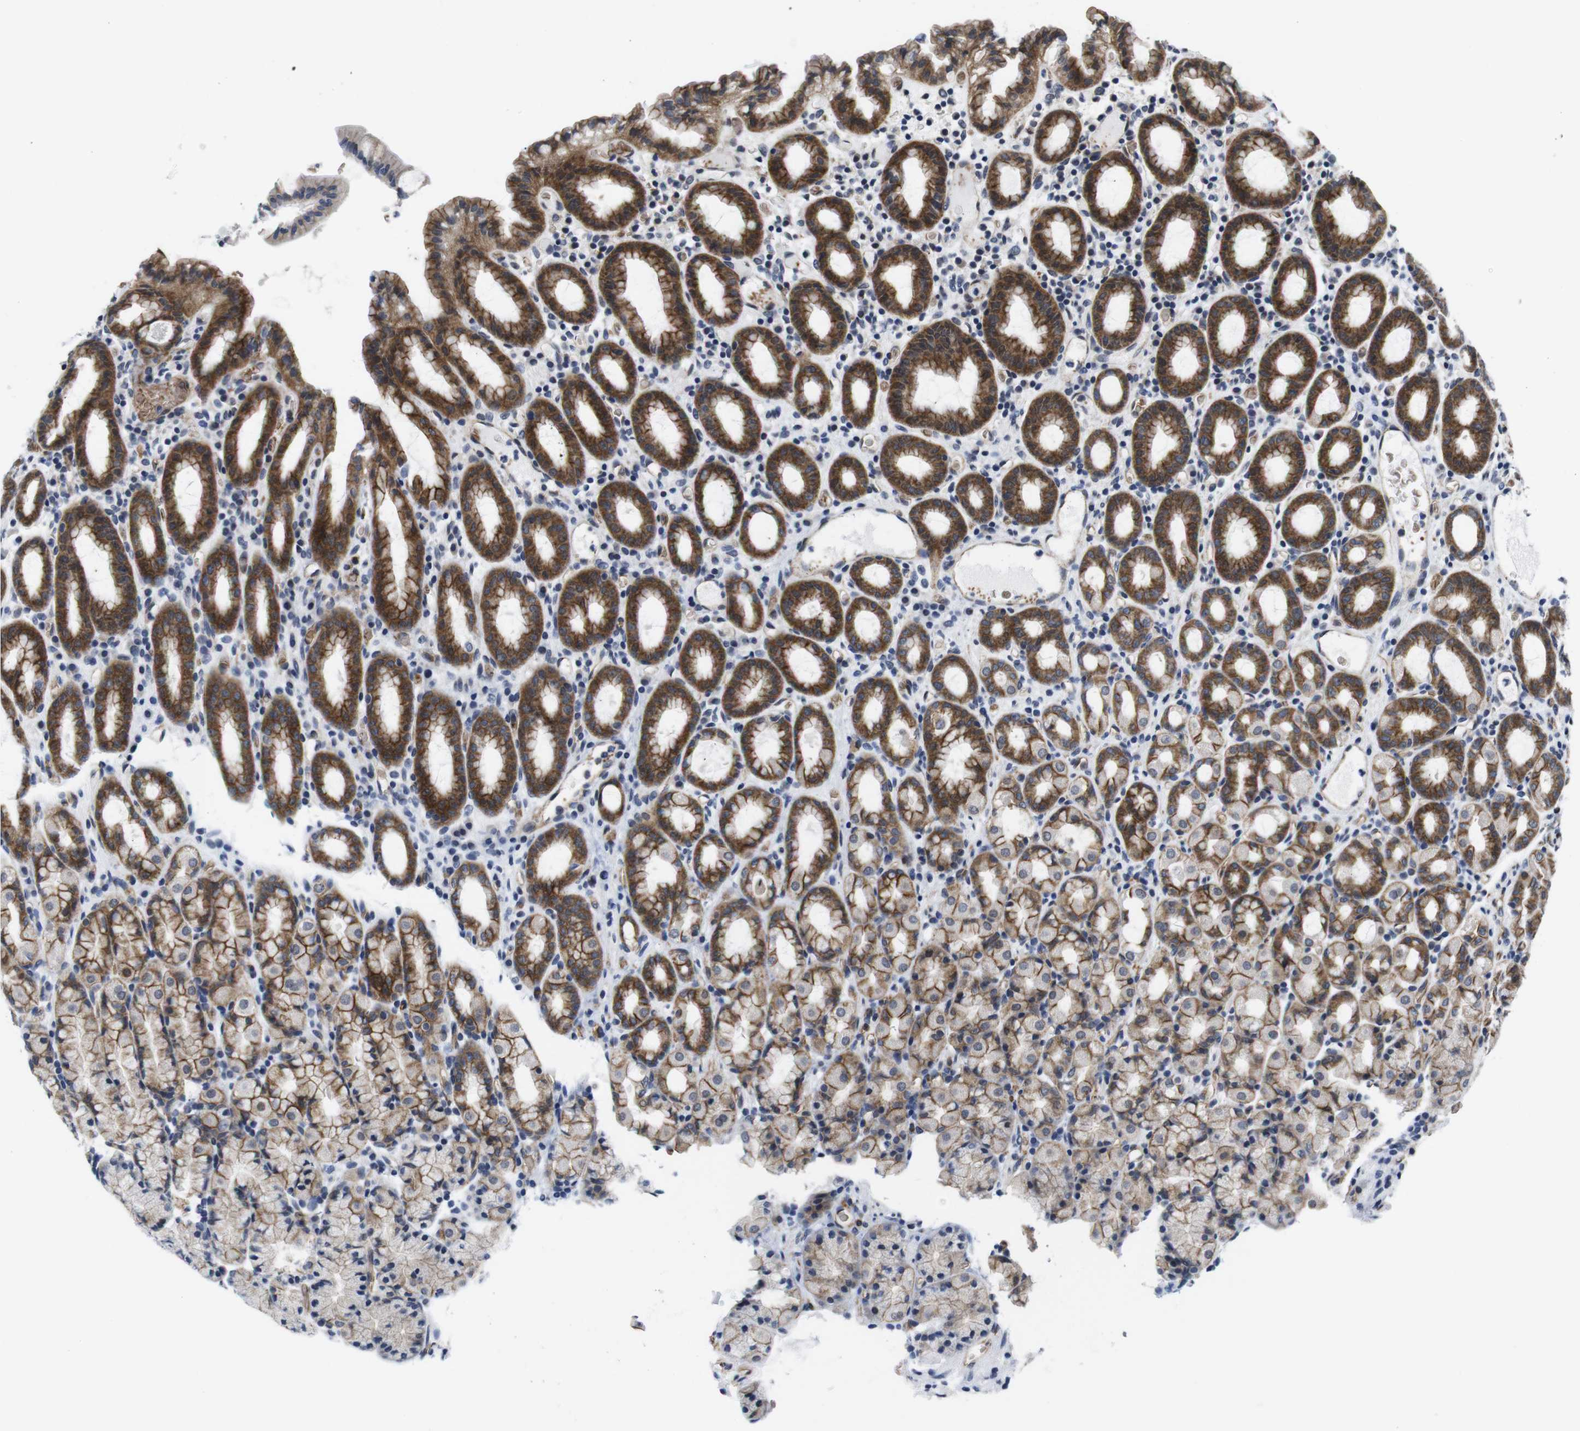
{"staining": {"intensity": "moderate", "quantity": "25%-75%", "location": "cytoplasmic/membranous"}, "tissue": "stomach", "cell_type": "Glandular cells", "image_type": "normal", "snomed": [{"axis": "morphology", "description": "Normal tissue, NOS"}, {"axis": "topography", "description": "Stomach, upper"}], "caption": "Brown immunohistochemical staining in benign human stomach exhibits moderate cytoplasmic/membranous expression in about 25%-75% of glandular cells.", "gene": "SOCS3", "patient": {"sex": "male", "age": 68}}